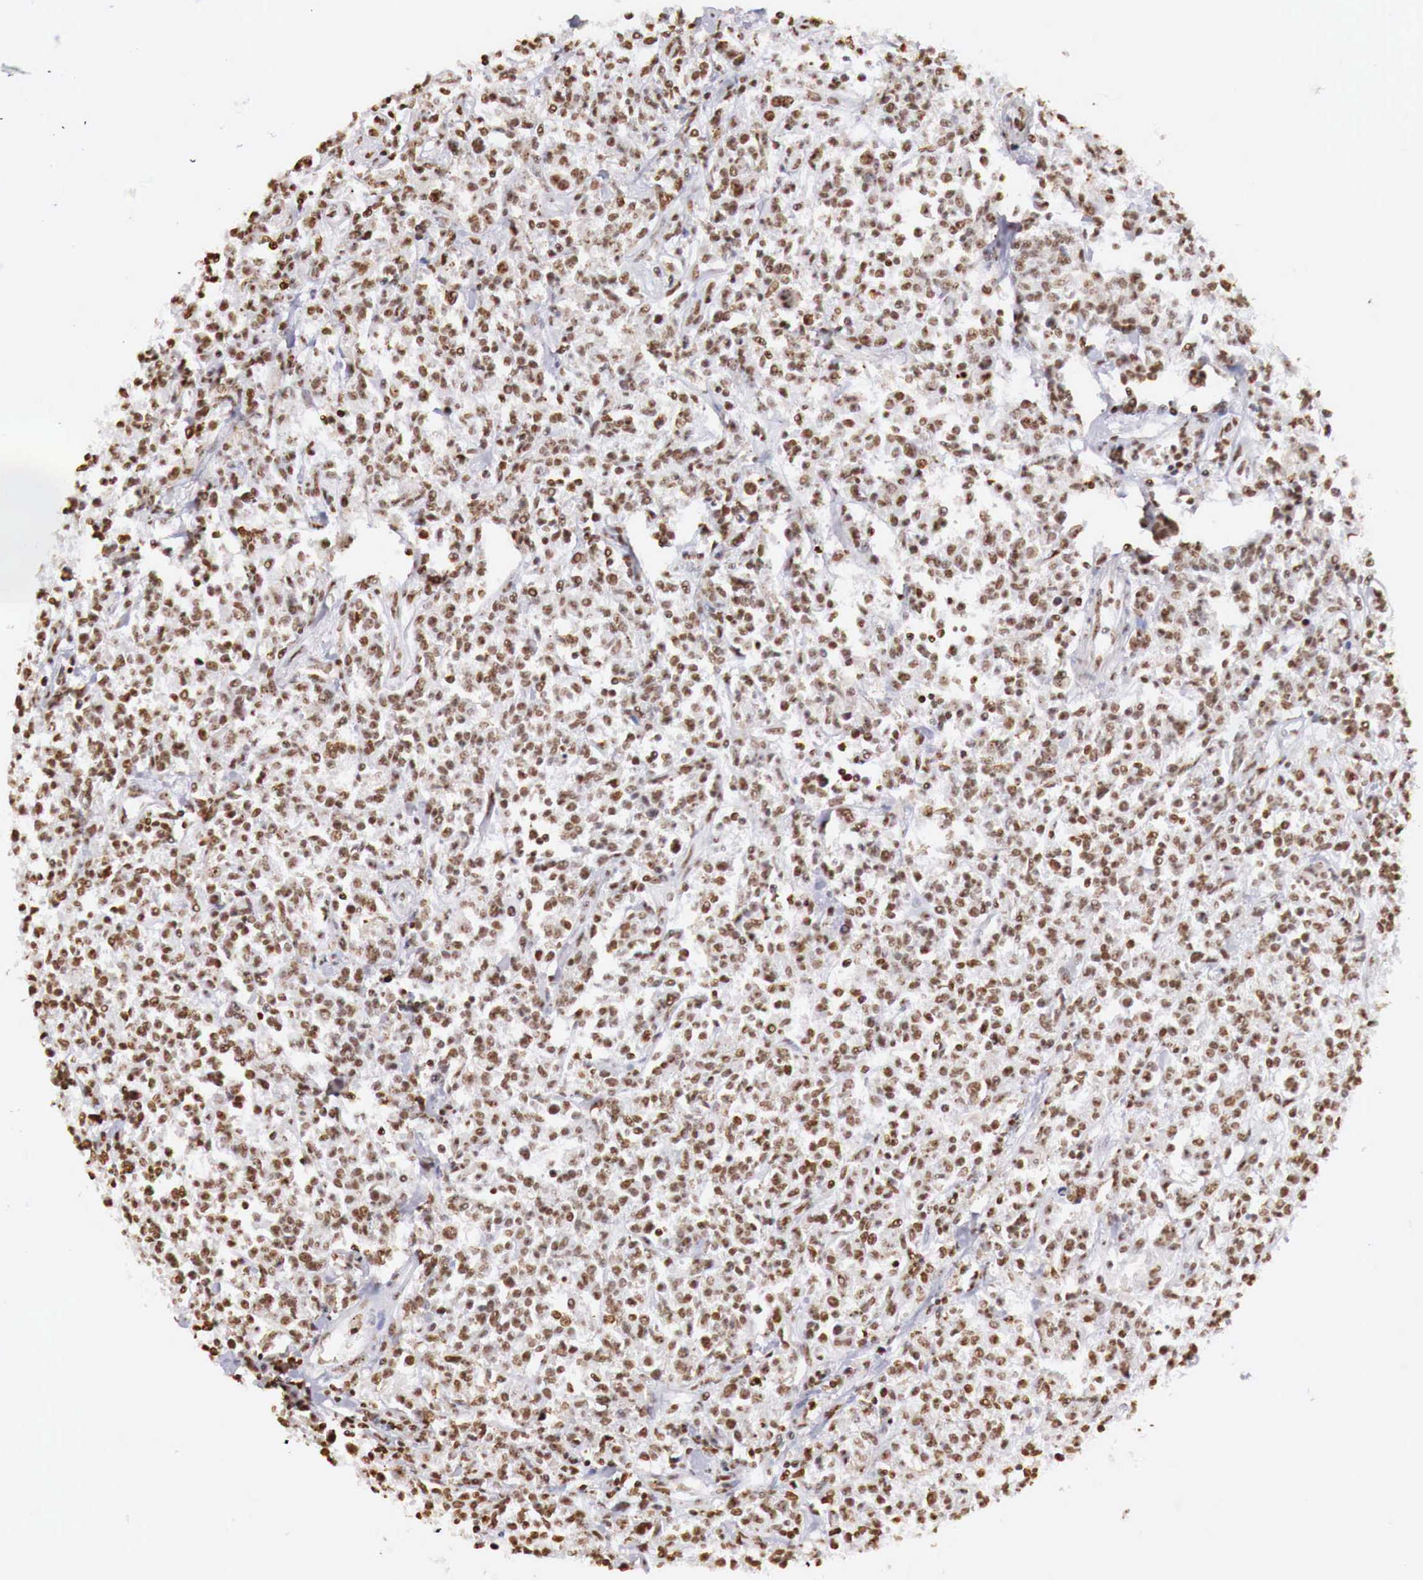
{"staining": {"intensity": "strong", "quantity": ">75%", "location": "nuclear"}, "tissue": "lymphoma", "cell_type": "Tumor cells", "image_type": "cancer", "snomed": [{"axis": "morphology", "description": "Malignant lymphoma, non-Hodgkin's type, Low grade"}, {"axis": "topography", "description": "Small intestine"}], "caption": "Immunohistochemistry (IHC) of human lymphoma exhibits high levels of strong nuclear positivity in approximately >75% of tumor cells.", "gene": "DKC1", "patient": {"sex": "female", "age": 59}}